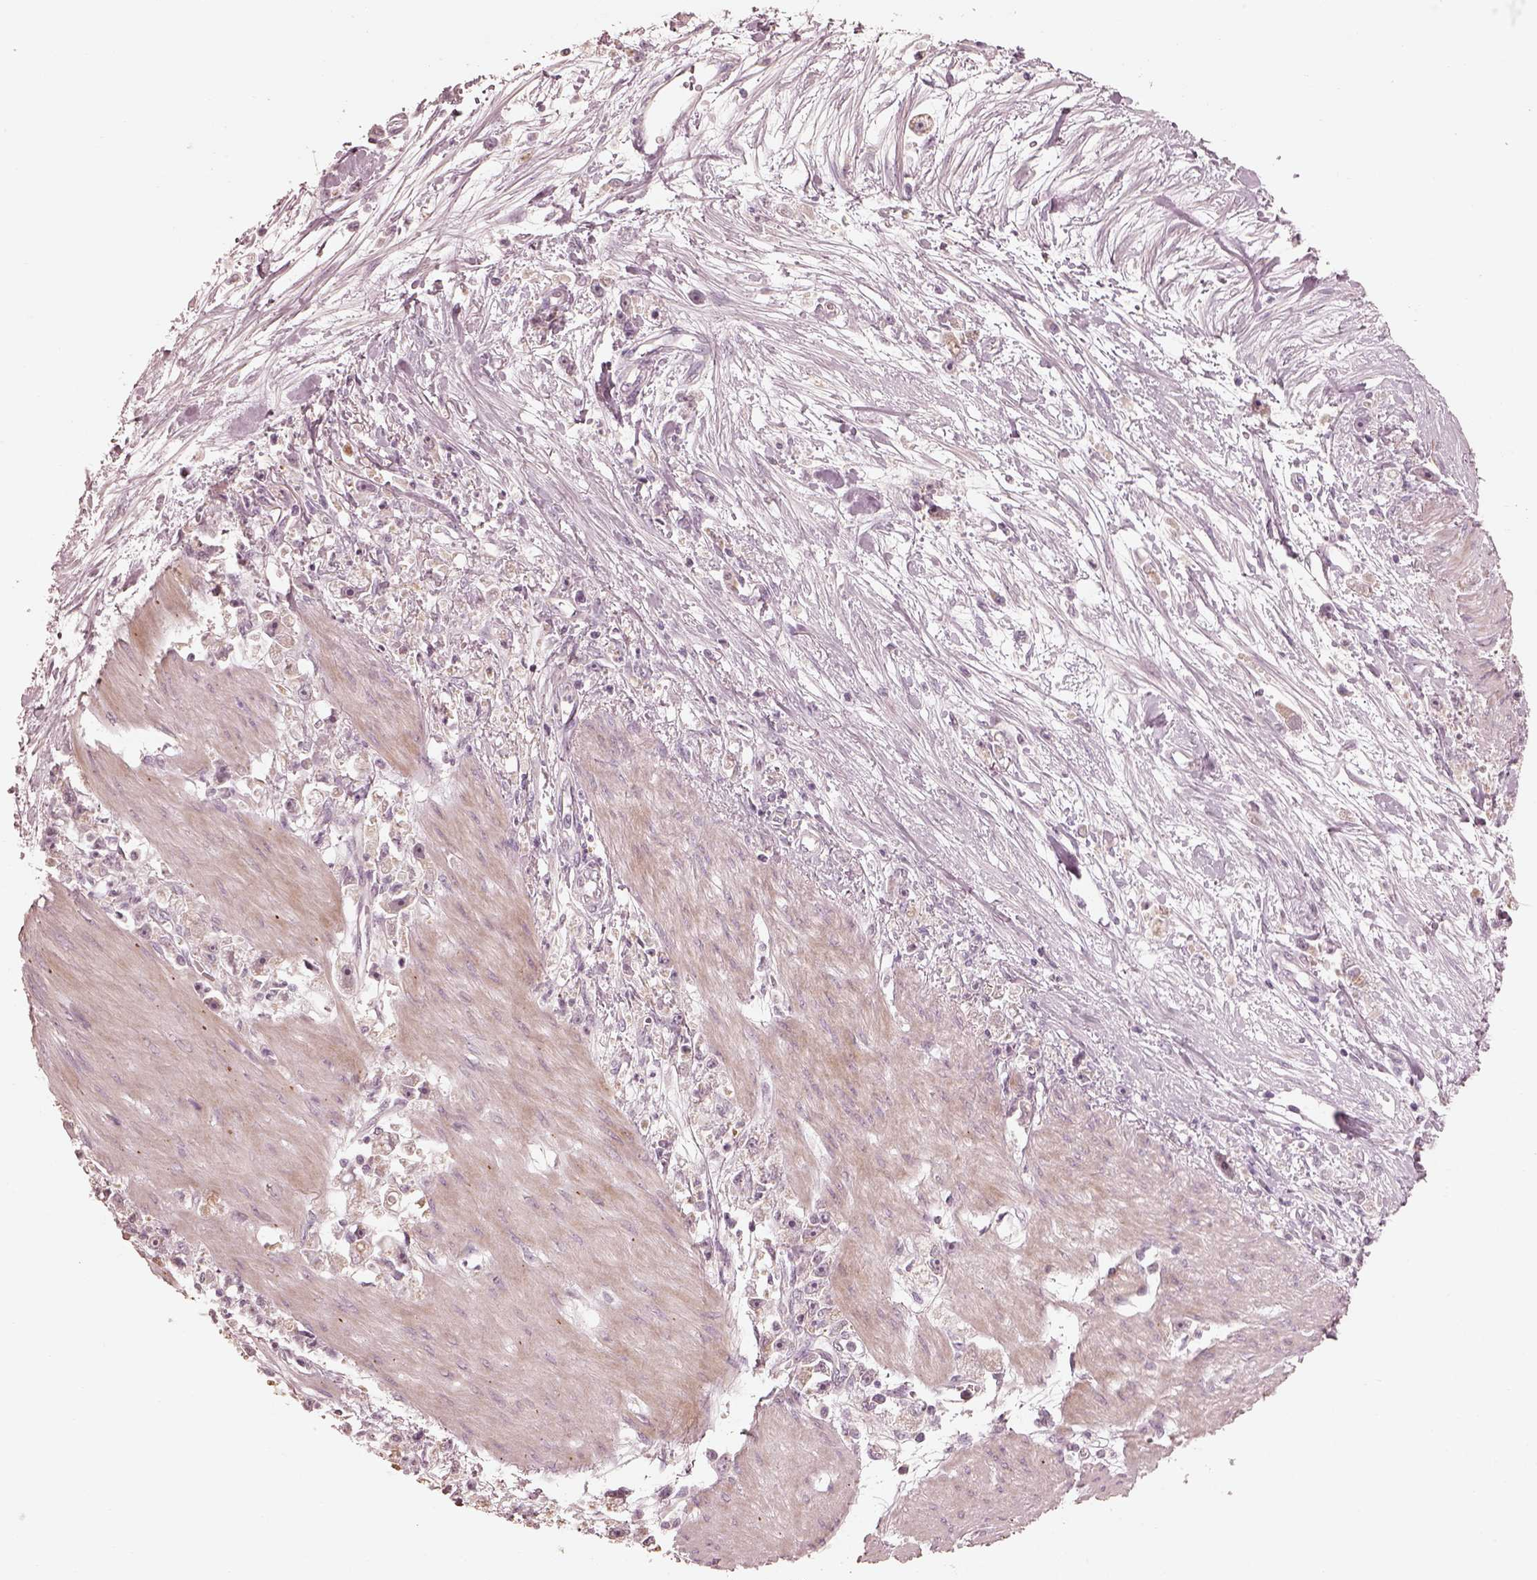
{"staining": {"intensity": "weak", "quantity": ">75%", "location": "cytoplasmic/membranous"}, "tissue": "stomach cancer", "cell_type": "Tumor cells", "image_type": "cancer", "snomed": [{"axis": "morphology", "description": "Adenocarcinoma, NOS"}, {"axis": "topography", "description": "Stomach"}], "caption": "Immunohistochemistry image of stomach adenocarcinoma stained for a protein (brown), which reveals low levels of weak cytoplasmic/membranous positivity in about >75% of tumor cells.", "gene": "SLC25A46", "patient": {"sex": "female", "age": 59}}